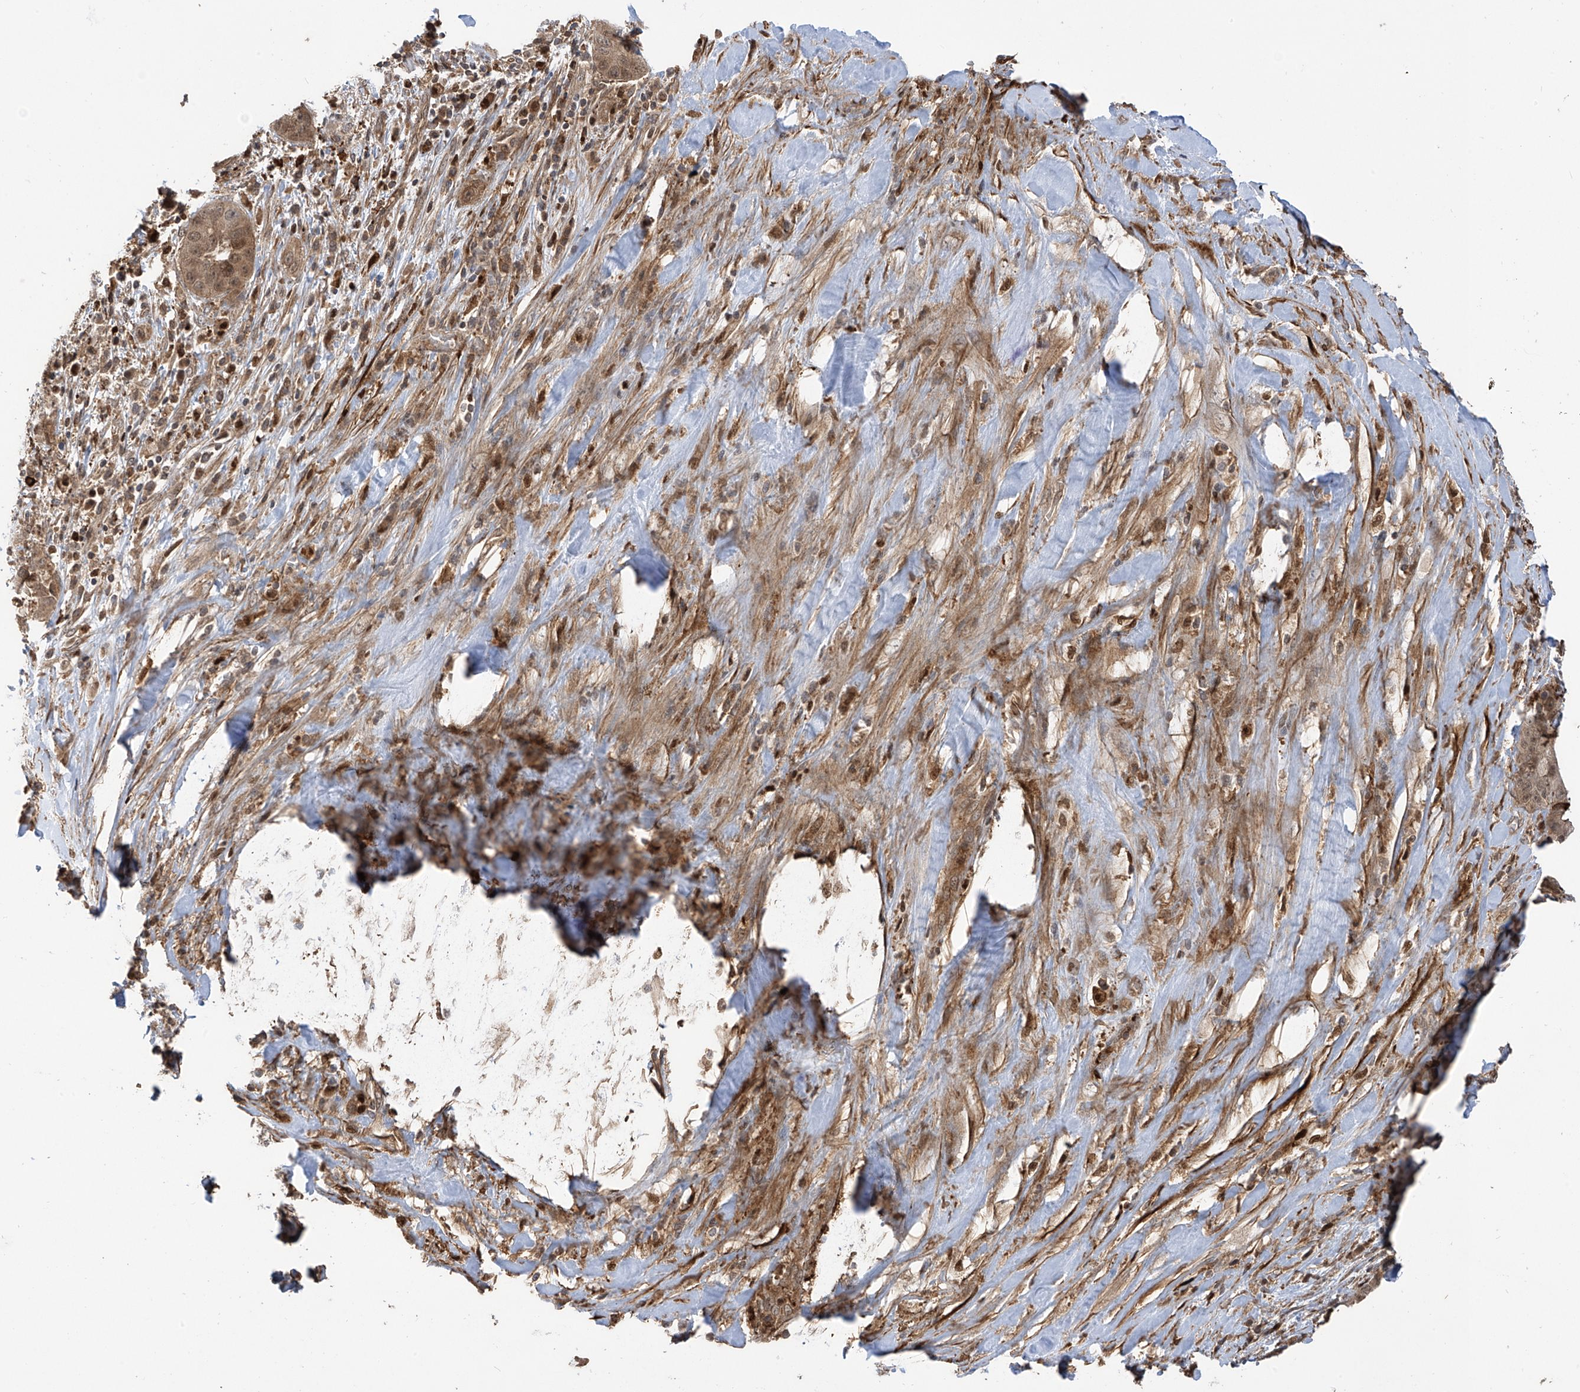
{"staining": {"intensity": "moderate", "quantity": ">75%", "location": "cytoplasmic/membranous,nuclear"}, "tissue": "liver cancer", "cell_type": "Tumor cells", "image_type": "cancer", "snomed": [{"axis": "morphology", "description": "Cholangiocarcinoma"}, {"axis": "topography", "description": "Liver"}], "caption": "Moderate cytoplasmic/membranous and nuclear staining is appreciated in about >75% of tumor cells in liver cancer.", "gene": "ATAD2B", "patient": {"sex": "female", "age": 52}}